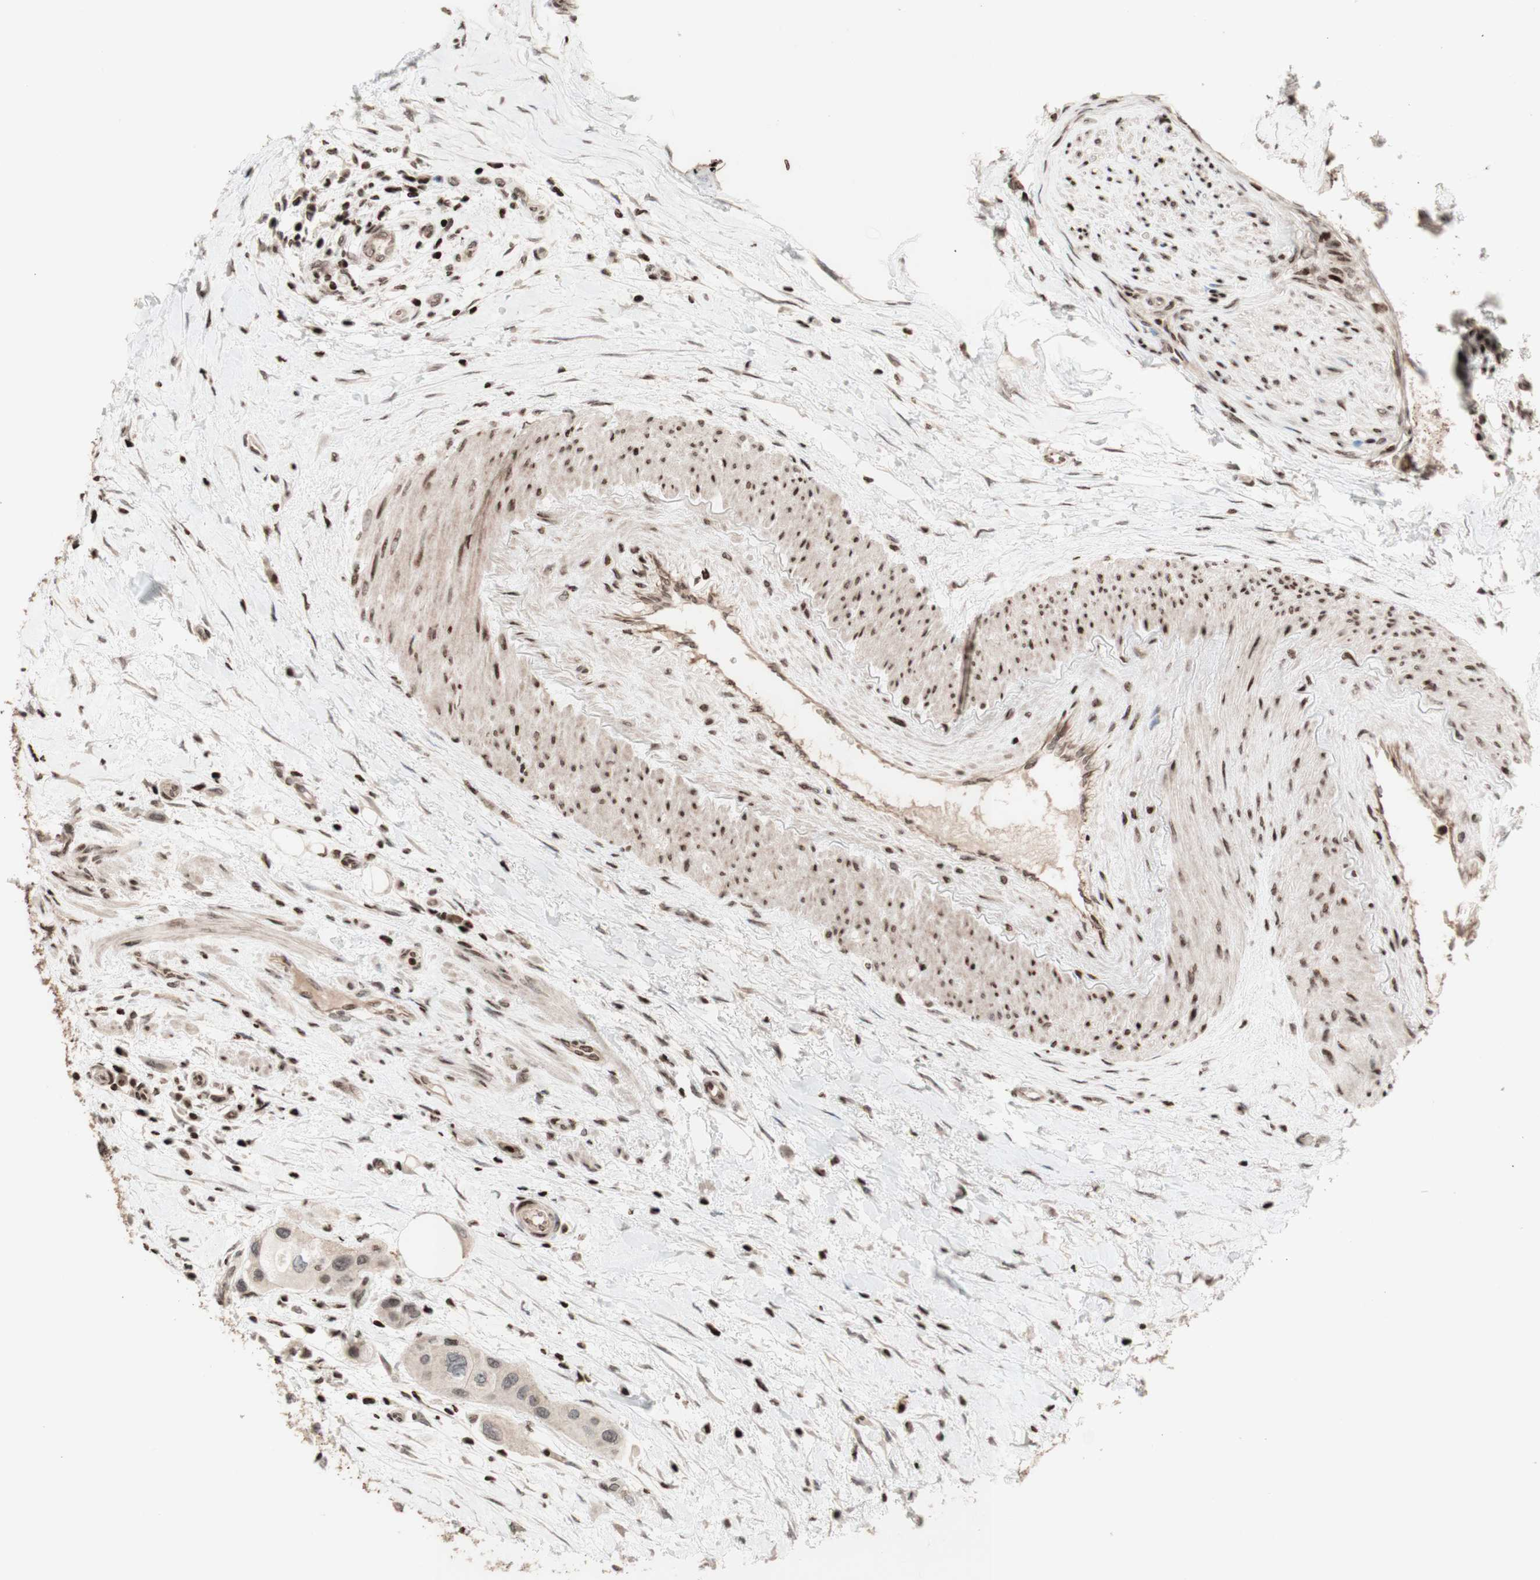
{"staining": {"intensity": "negative", "quantity": "none", "location": "none"}, "tissue": "urothelial cancer", "cell_type": "Tumor cells", "image_type": "cancer", "snomed": [{"axis": "morphology", "description": "Urothelial carcinoma, High grade"}, {"axis": "topography", "description": "Urinary bladder"}], "caption": "IHC of human urothelial cancer exhibits no positivity in tumor cells.", "gene": "POLA1", "patient": {"sex": "female", "age": 56}}